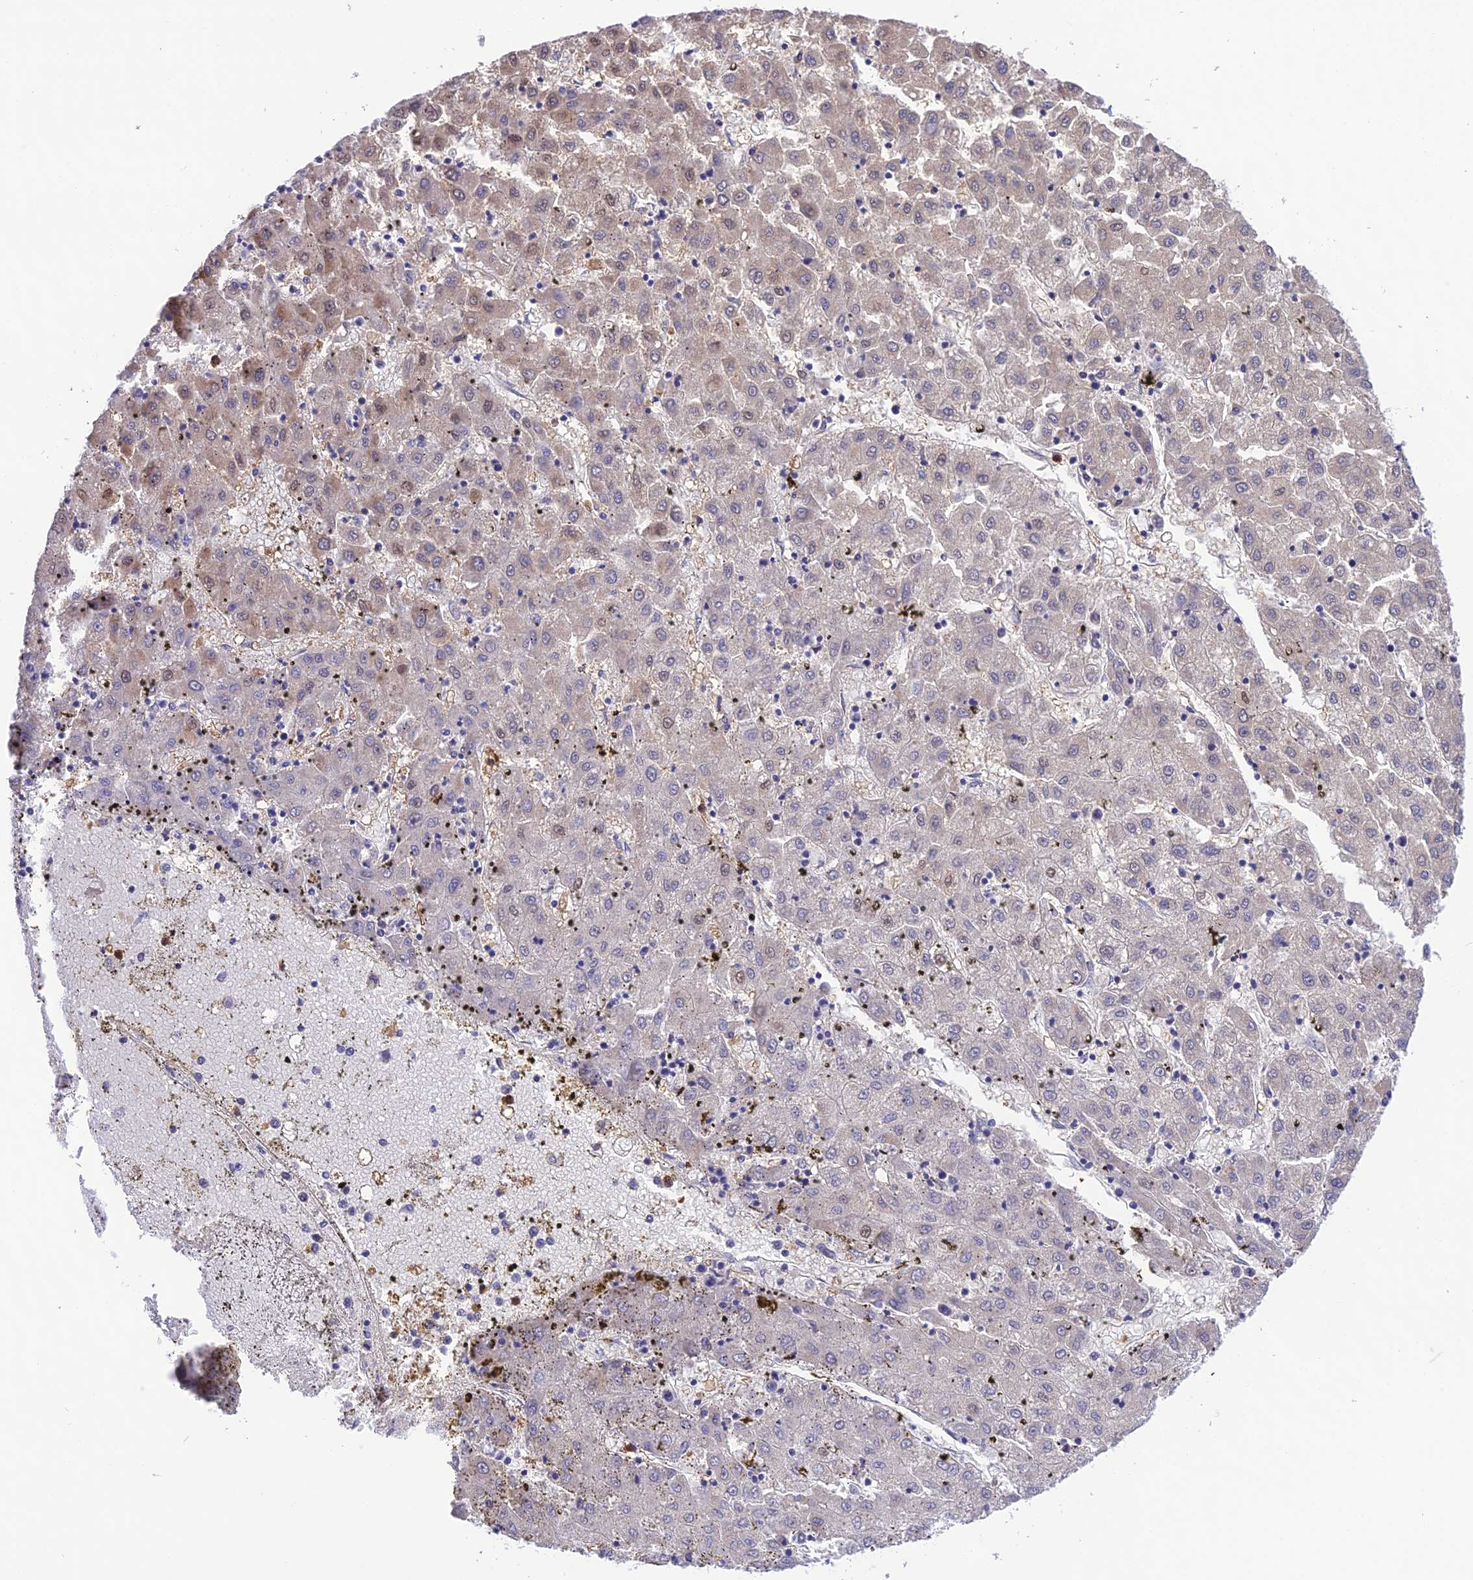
{"staining": {"intensity": "weak", "quantity": "25%-75%", "location": "cytoplasmic/membranous"}, "tissue": "liver cancer", "cell_type": "Tumor cells", "image_type": "cancer", "snomed": [{"axis": "morphology", "description": "Carcinoma, Hepatocellular, NOS"}, {"axis": "topography", "description": "Liver"}], "caption": "Immunohistochemistry (DAB (3,3'-diaminobenzidine)) staining of human liver cancer displays weak cytoplasmic/membranous protein positivity in about 25%-75% of tumor cells.", "gene": "KIAA0408", "patient": {"sex": "male", "age": 72}}